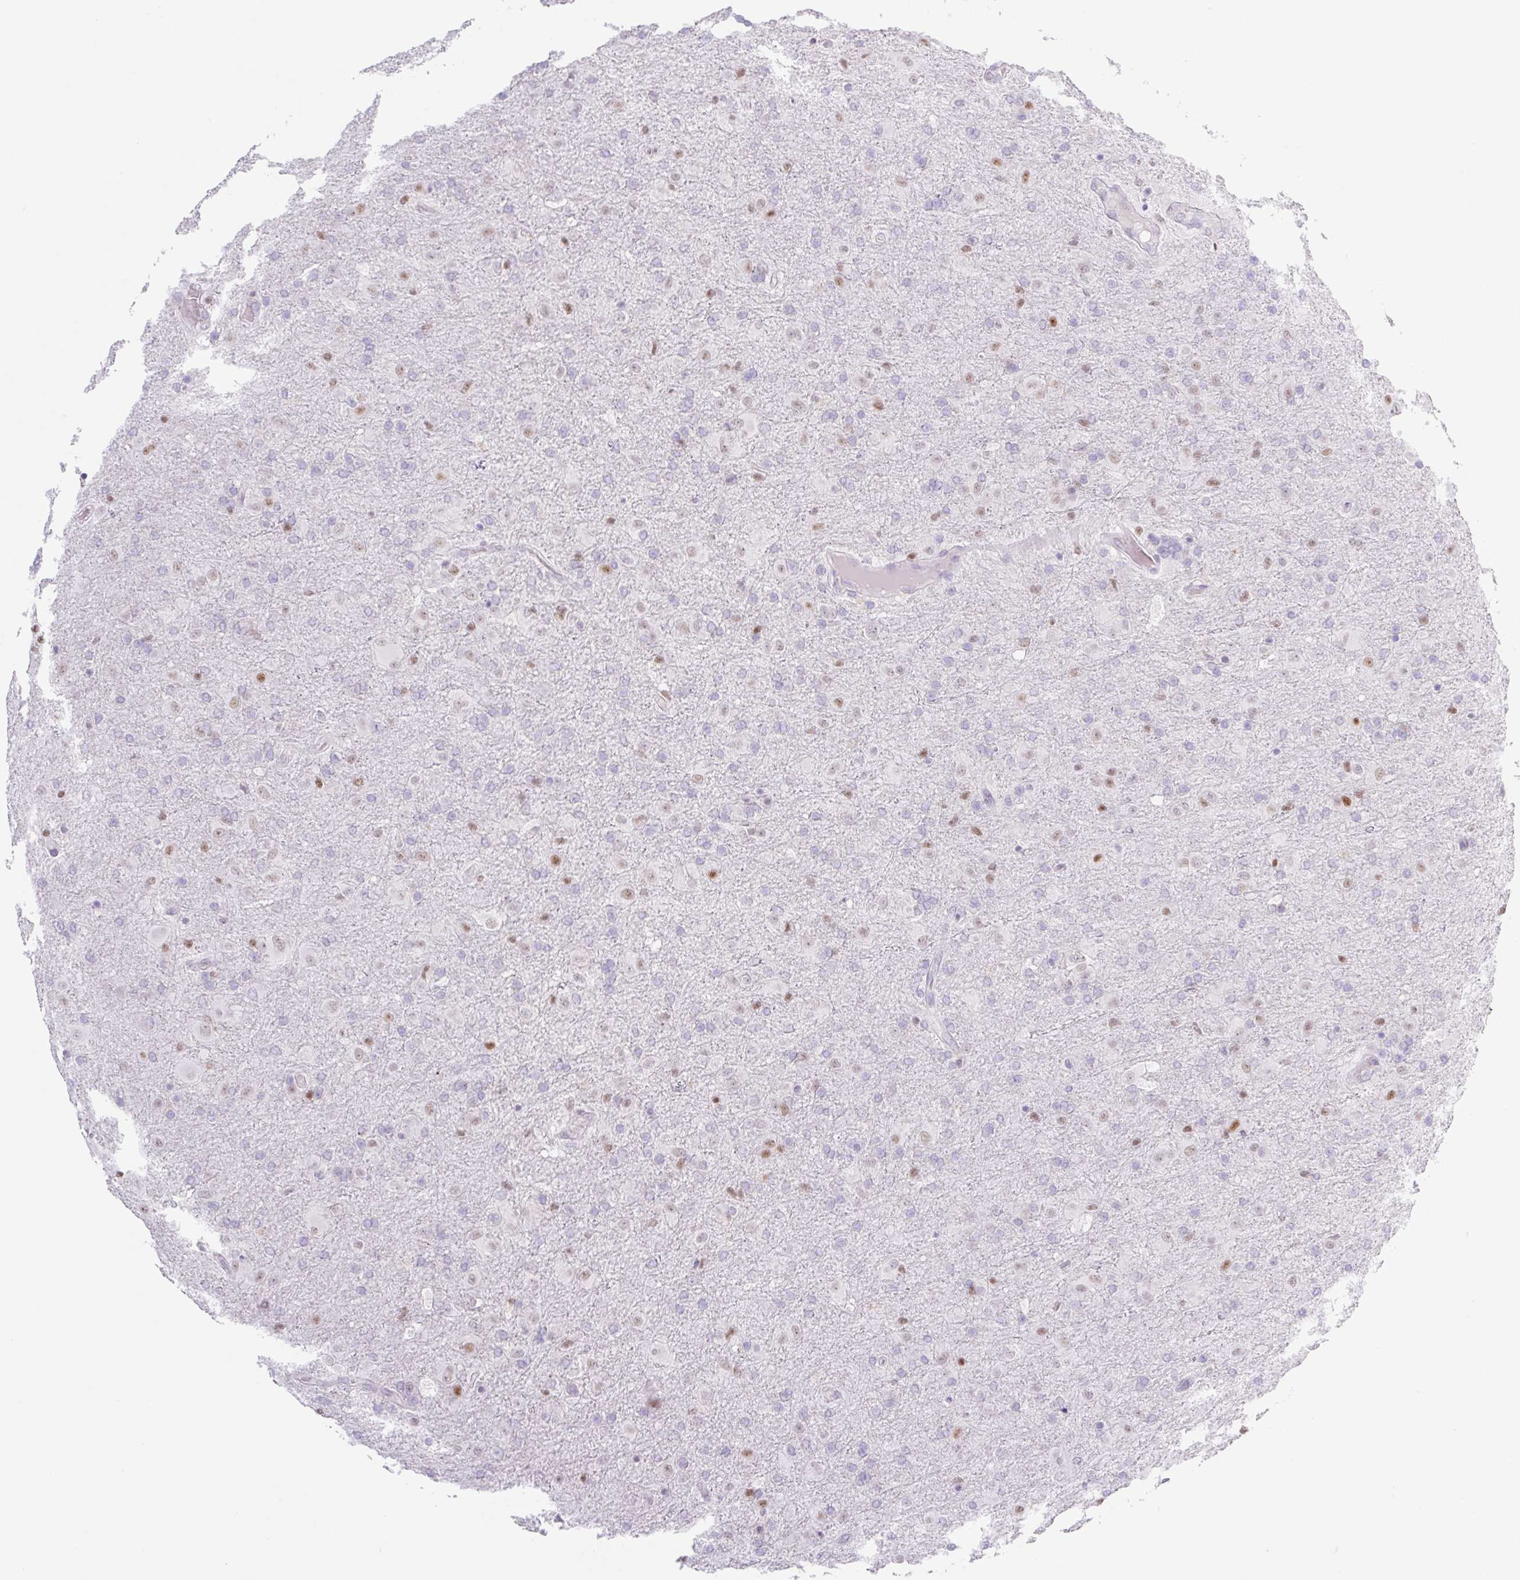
{"staining": {"intensity": "moderate", "quantity": "<25%", "location": "nuclear"}, "tissue": "glioma", "cell_type": "Tumor cells", "image_type": "cancer", "snomed": [{"axis": "morphology", "description": "Glioma, malignant, Low grade"}, {"axis": "topography", "description": "Brain"}], "caption": "Immunohistochemistry (IHC) image of neoplastic tissue: human glioma stained using IHC exhibits low levels of moderate protein expression localized specifically in the nuclear of tumor cells, appearing as a nuclear brown color.", "gene": "TLE3", "patient": {"sex": "male", "age": 65}}